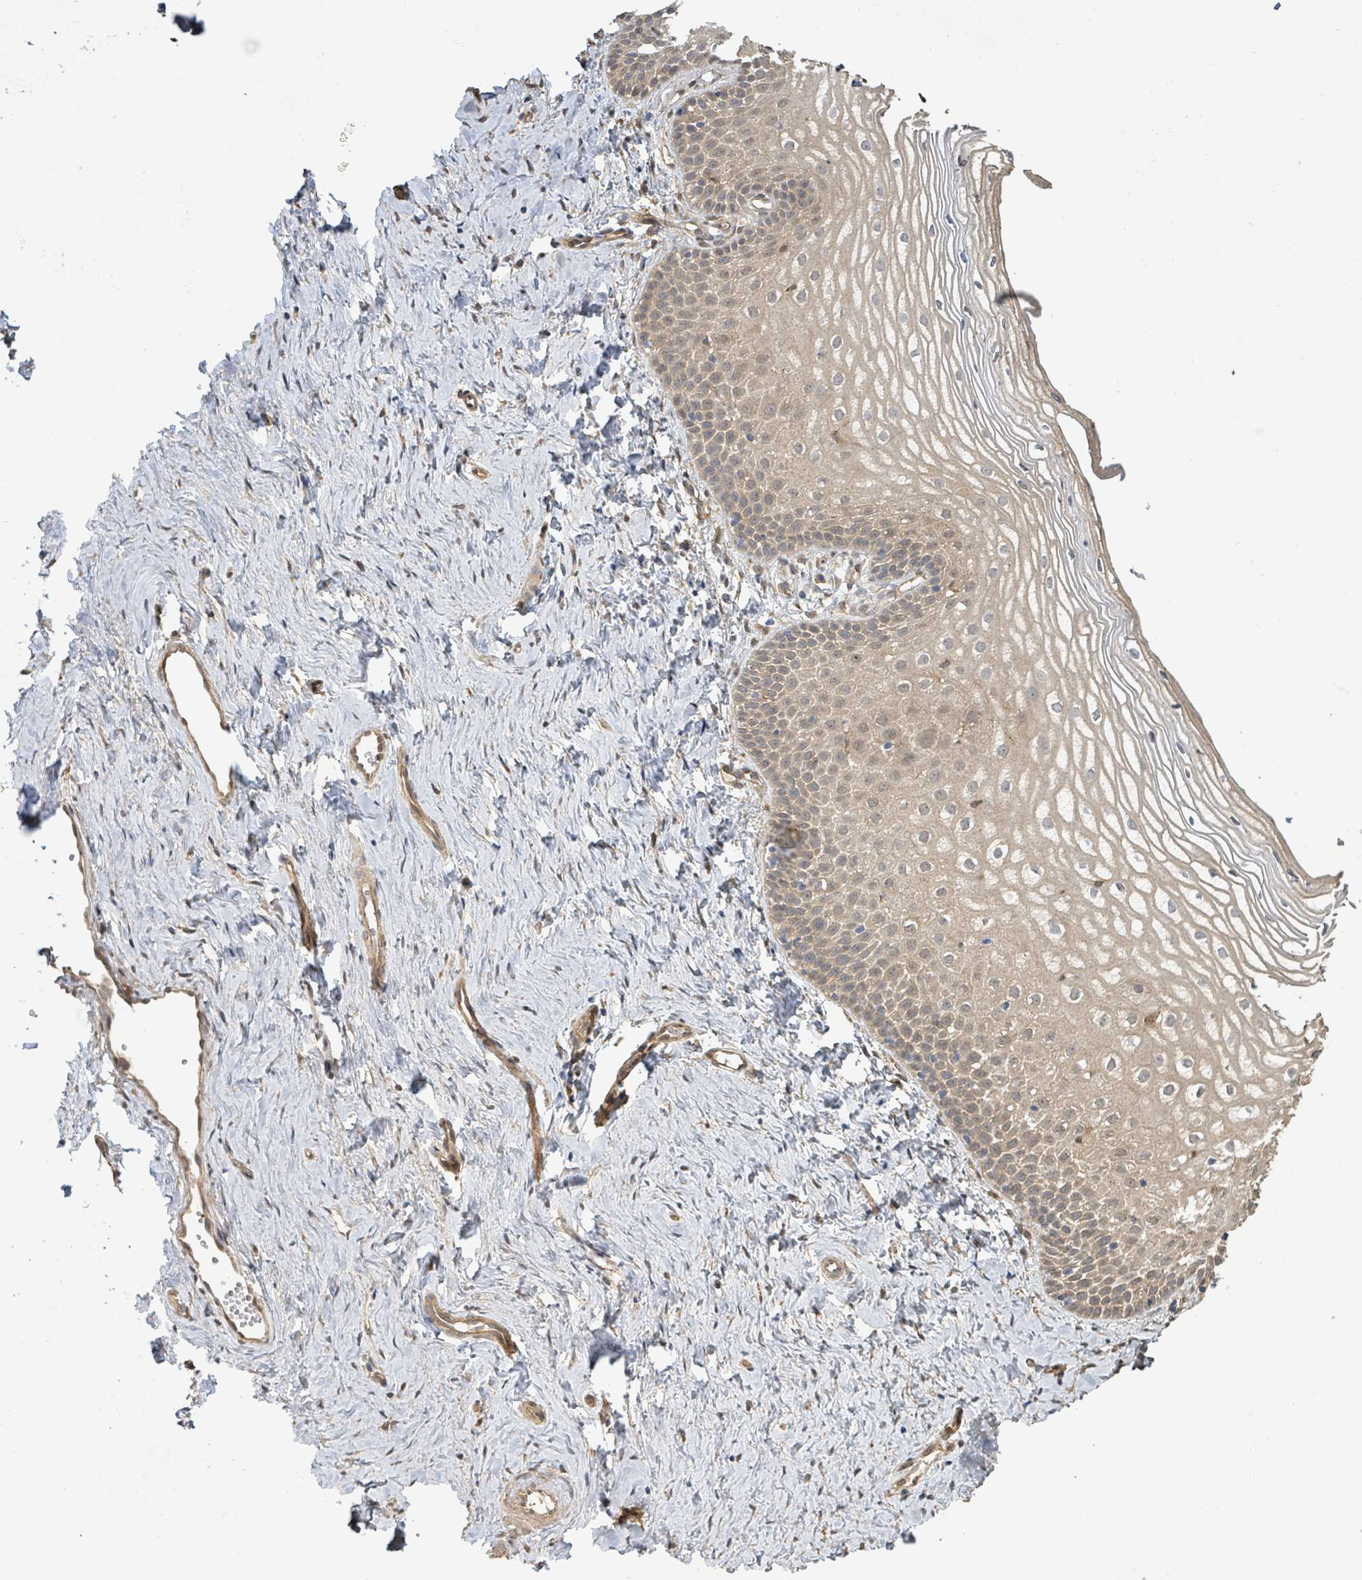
{"staining": {"intensity": "moderate", "quantity": "25%-75%", "location": "cytoplasmic/membranous"}, "tissue": "vagina", "cell_type": "Squamous epithelial cells", "image_type": "normal", "snomed": [{"axis": "morphology", "description": "Normal tissue, NOS"}, {"axis": "topography", "description": "Vagina"}], "caption": "Immunohistochemistry (DAB (3,3'-diaminobenzidine)) staining of benign vagina exhibits moderate cytoplasmic/membranous protein positivity in about 25%-75% of squamous epithelial cells.", "gene": "ARPIN", "patient": {"sex": "female", "age": 56}}